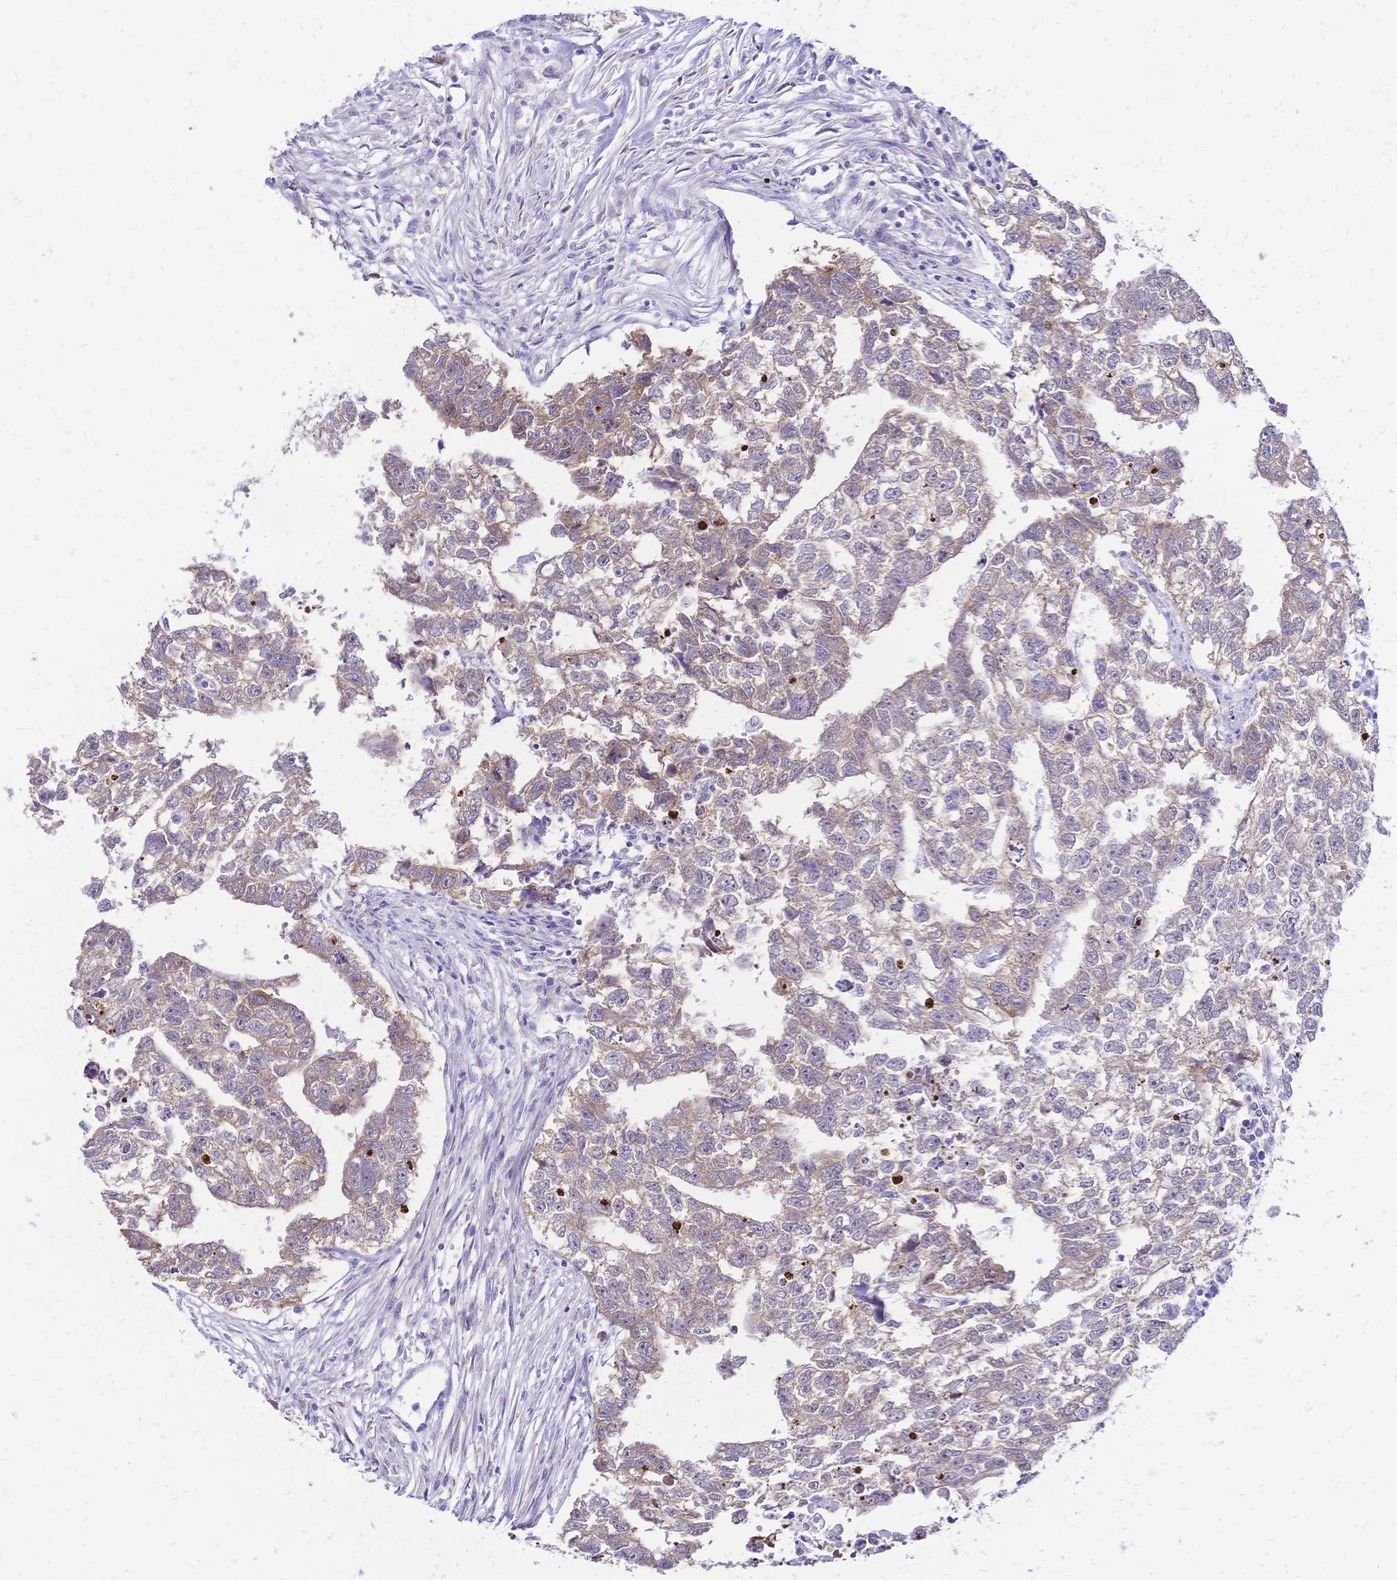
{"staining": {"intensity": "weak", "quantity": "25%-75%", "location": "cytoplasmic/membranous"}, "tissue": "testis cancer", "cell_type": "Tumor cells", "image_type": "cancer", "snomed": [{"axis": "morphology", "description": "Carcinoma, Embryonal, NOS"}, {"axis": "morphology", "description": "Teratoma, malignant, NOS"}, {"axis": "topography", "description": "Testis"}], "caption": "Immunohistochemical staining of human testis malignant teratoma demonstrates weak cytoplasmic/membranous protein expression in about 25%-75% of tumor cells.", "gene": "GRB7", "patient": {"sex": "male", "age": 44}}